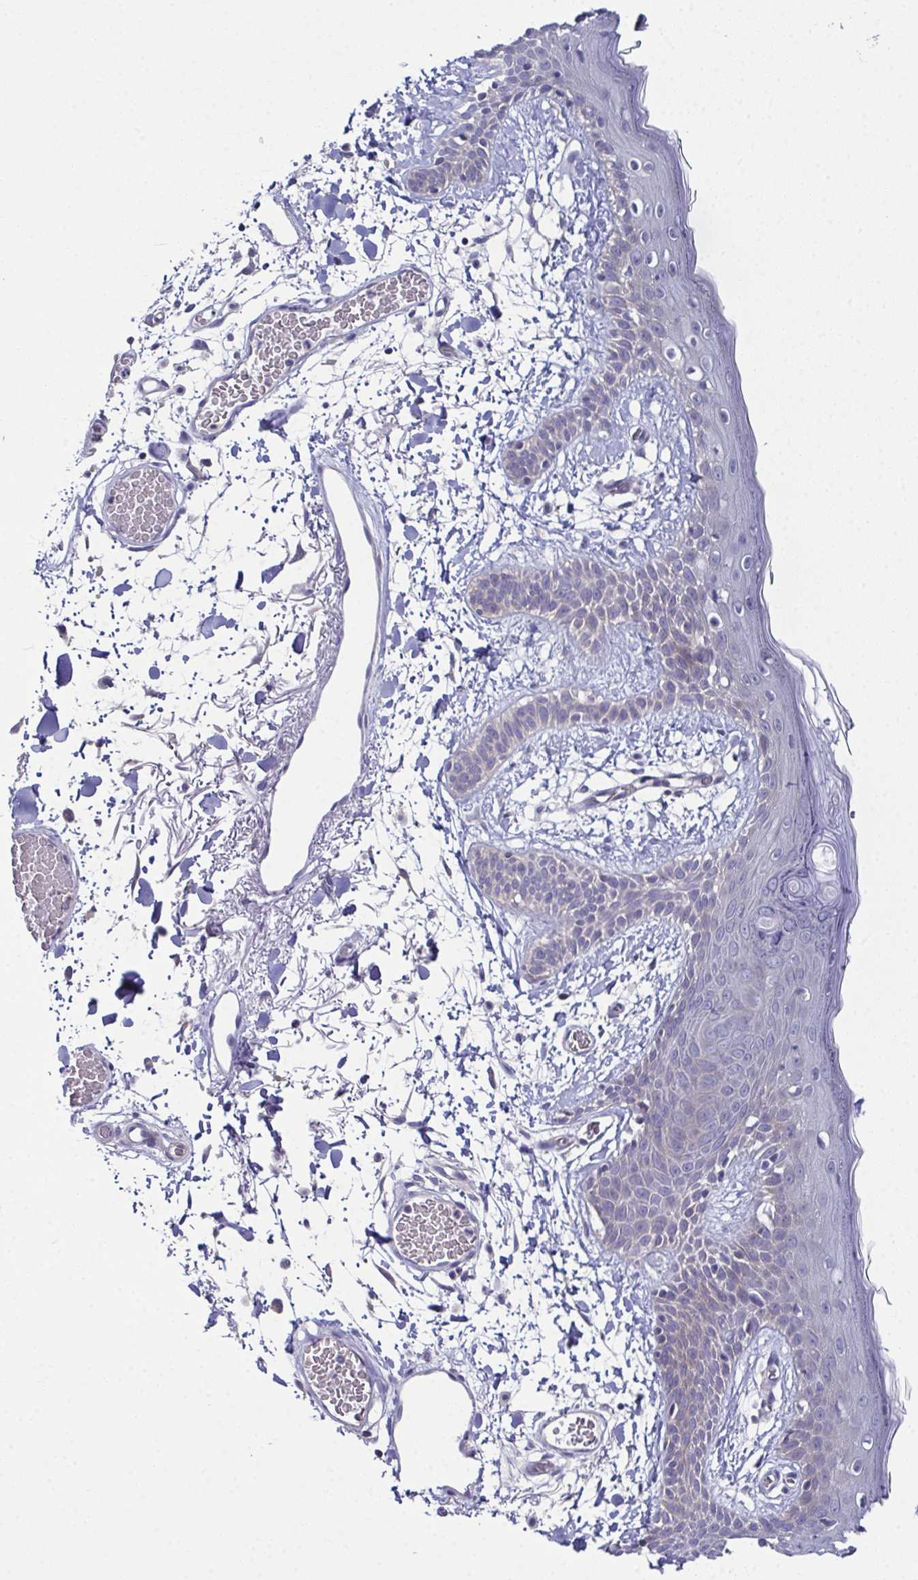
{"staining": {"intensity": "negative", "quantity": "none", "location": "none"}, "tissue": "skin", "cell_type": "Fibroblasts", "image_type": "normal", "snomed": [{"axis": "morphology", "description": "Normal tissue, NOS"}, {"axis": "topography", "description": "Skin"}], "caption": "A high-resolution histopathology image shows immunohistochemistry staining of normal skin, which demonstrates no significant positivity in fibroblasts. The staining is performed using DAB (3,3'-diaminobenzidine) brown chromogen with nuclei counter-stained in using hematoxylin.", "gene": "CFAP97D1", "patient": {"sex": "male", "age": 79}}